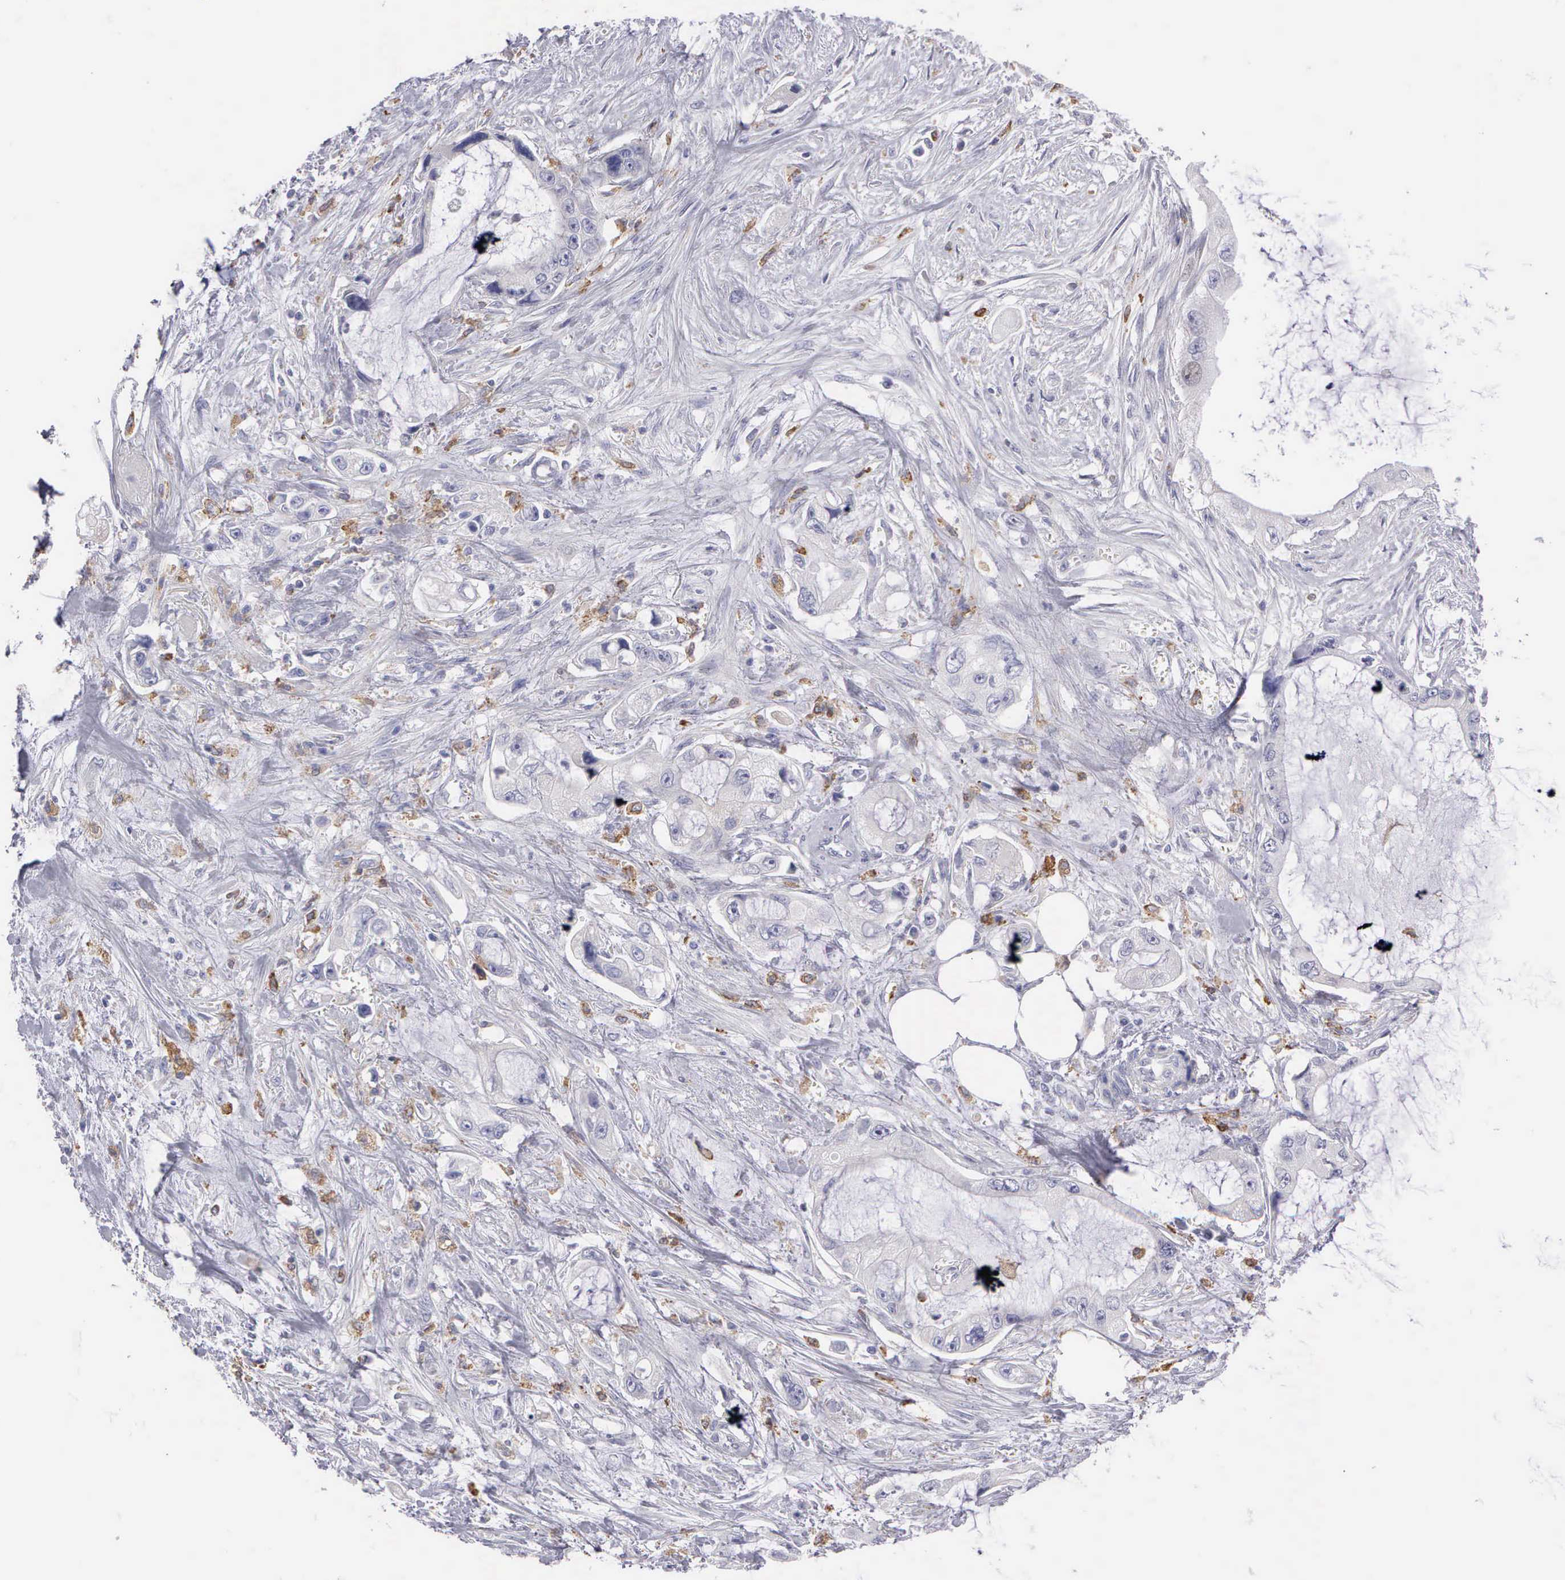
{"staining": {"intensity": "negative", "quantity": "none", "location": "none"}, "tissue": "pancreatic cancer", "cell_type": "Tumor cells", "image_type": "cancer", "snomed": [{"axis": "morphology", "description": "Adenocarcinoma, NOS"}, {"axis": "topography", "description": "Pancreas"}, {"axis": "topography", "description": "Stomach, upper"}], "caption": "Immunohistochemistry photomicrograph of human pancreatic adenocarcinoma stained for a protein (brown), which demonstrates no staining in tumor cells.", "gene": "TYRP1", "patient": {"sex": "male", "age": 77}}